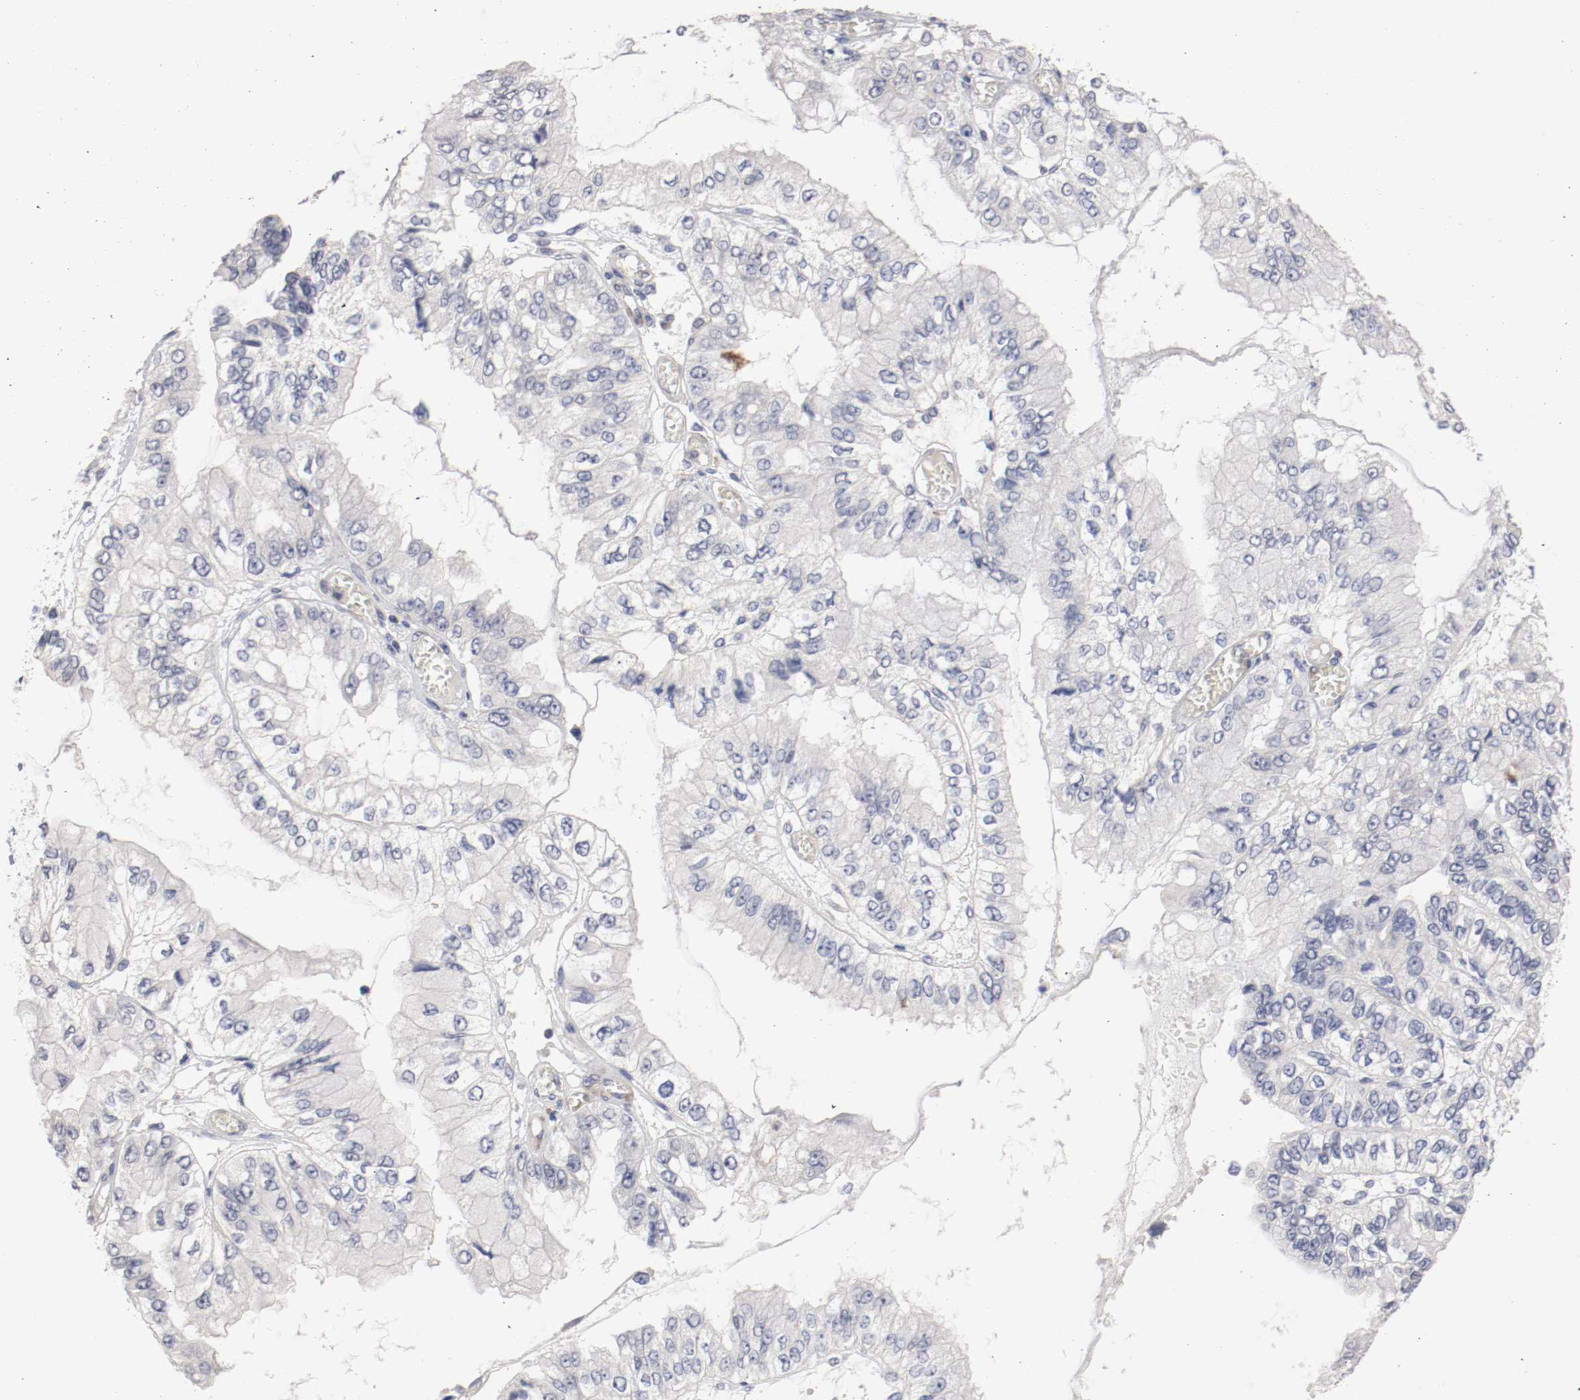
{"staining": {"intensity": "negative", "quantity": "none", "location": "none"}, "tissue": "liver cancer", "cell_type": "Tumor cells", "image_type": "cancer", "snomed": [{"axis": "morphology", "description": "Cholangiocarcinoma"}, {"axis": "topography", "description": "Liver"}], "caption": "Protein analysis of liver cholangiocarcinoma displays no significant staining in tumor cells. Brightfield microscopy of IHC stained with DAB (brown) and hematoxylin (blue), captured at high magnification.", "gene": "CBL", "patient": {"sex": "female", "age": 79}}